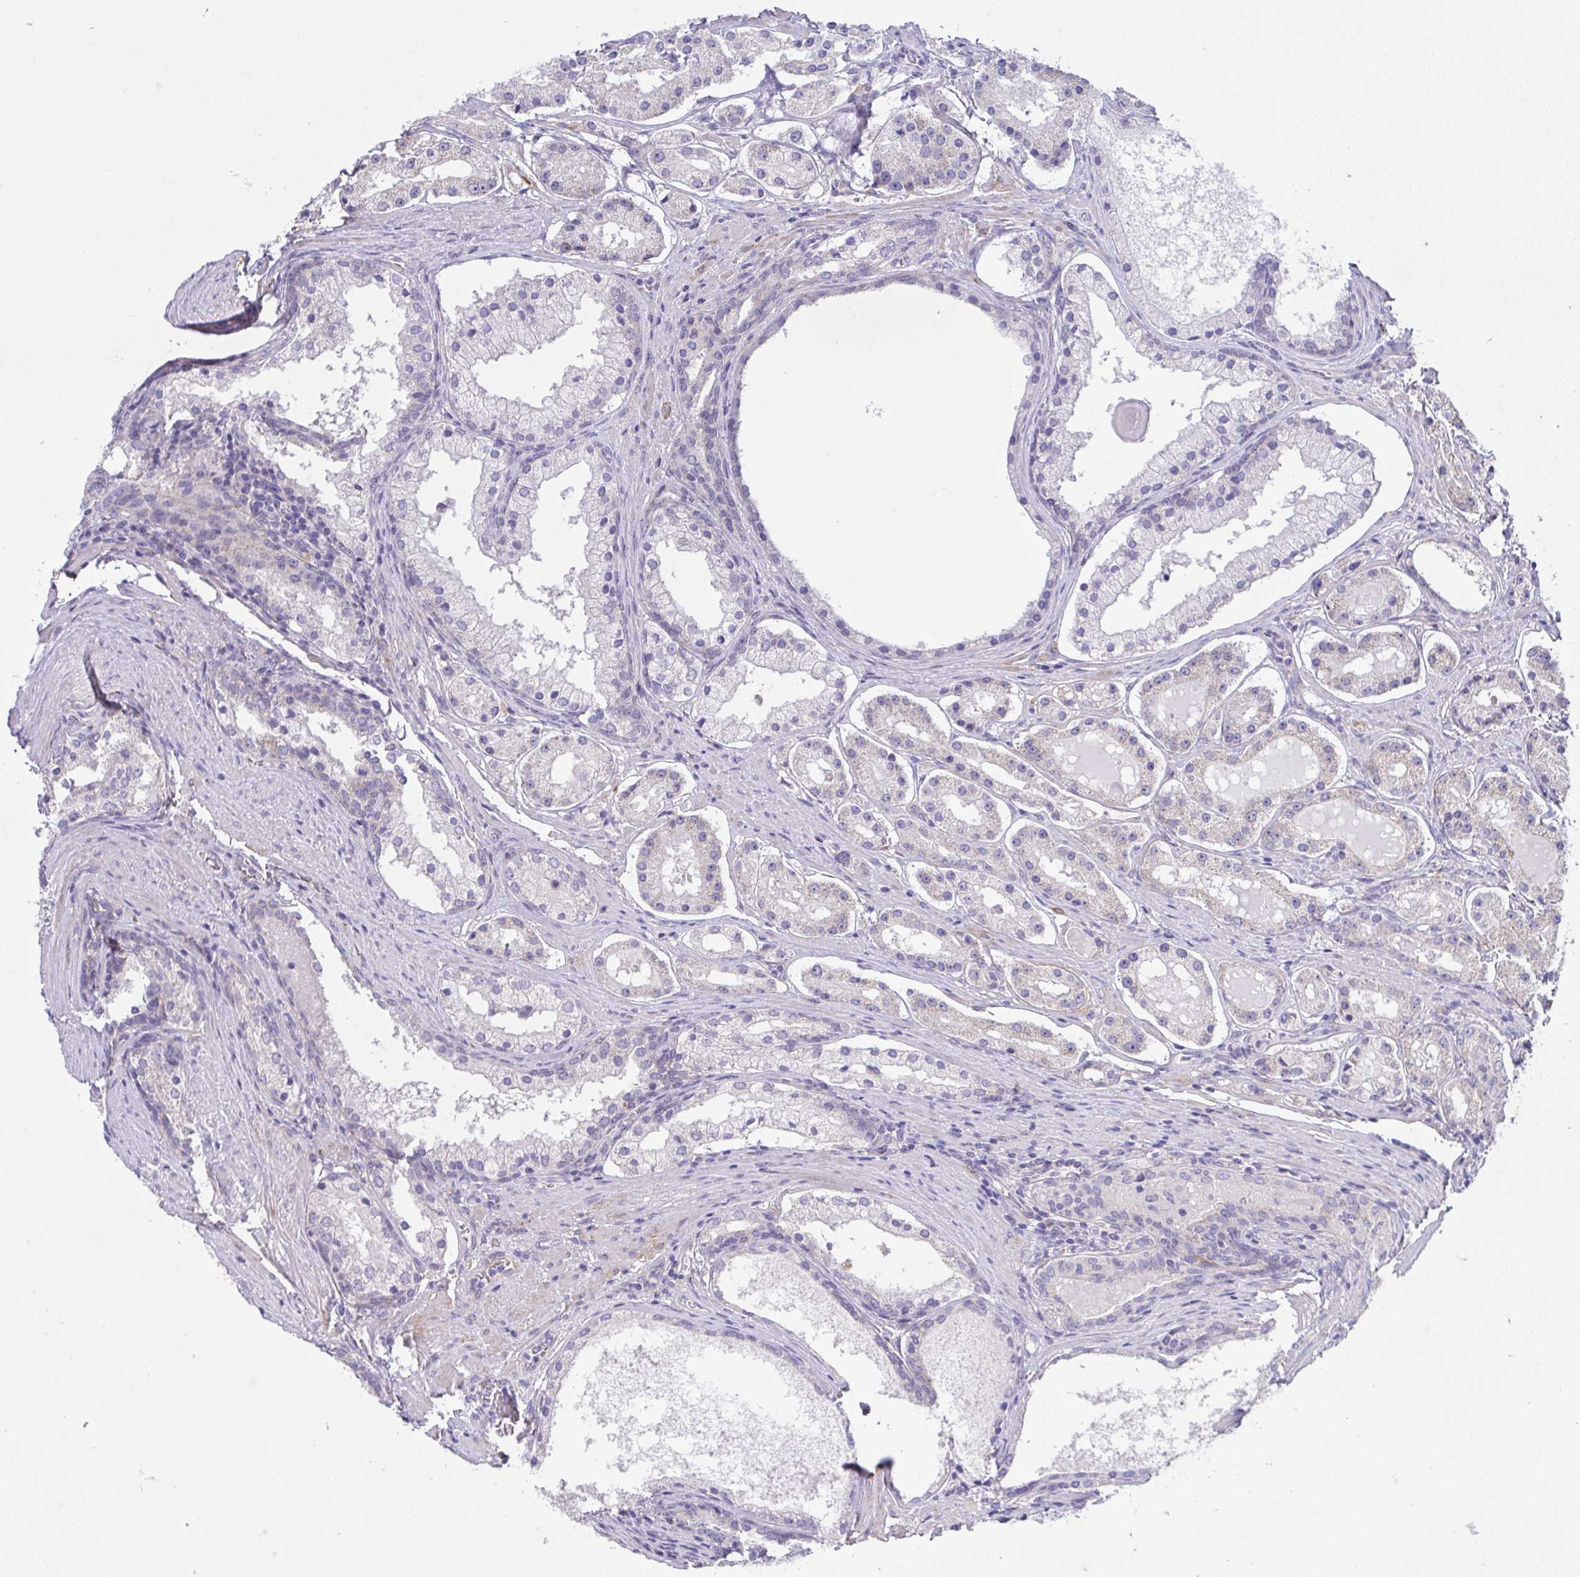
{"staining": {"intensity": "negative", "quantity": "none", "location": "none"}, "tissue": "prostate cancer", "cell_type": "Tumor cells", "image_type": "cancer", "snomed": [{"axis": "morphology", "description": "Adenocarcinoma, Low grade"}, {"axis": "topography", "description": "Prostate"}], "caption": "This is an IHC histopathology image of prostate adenocarcinoma (low-grade). There is no staining in tumor cells.", "gene": "SLC13A1", "patient": {"sex": "male", "age": 57}}